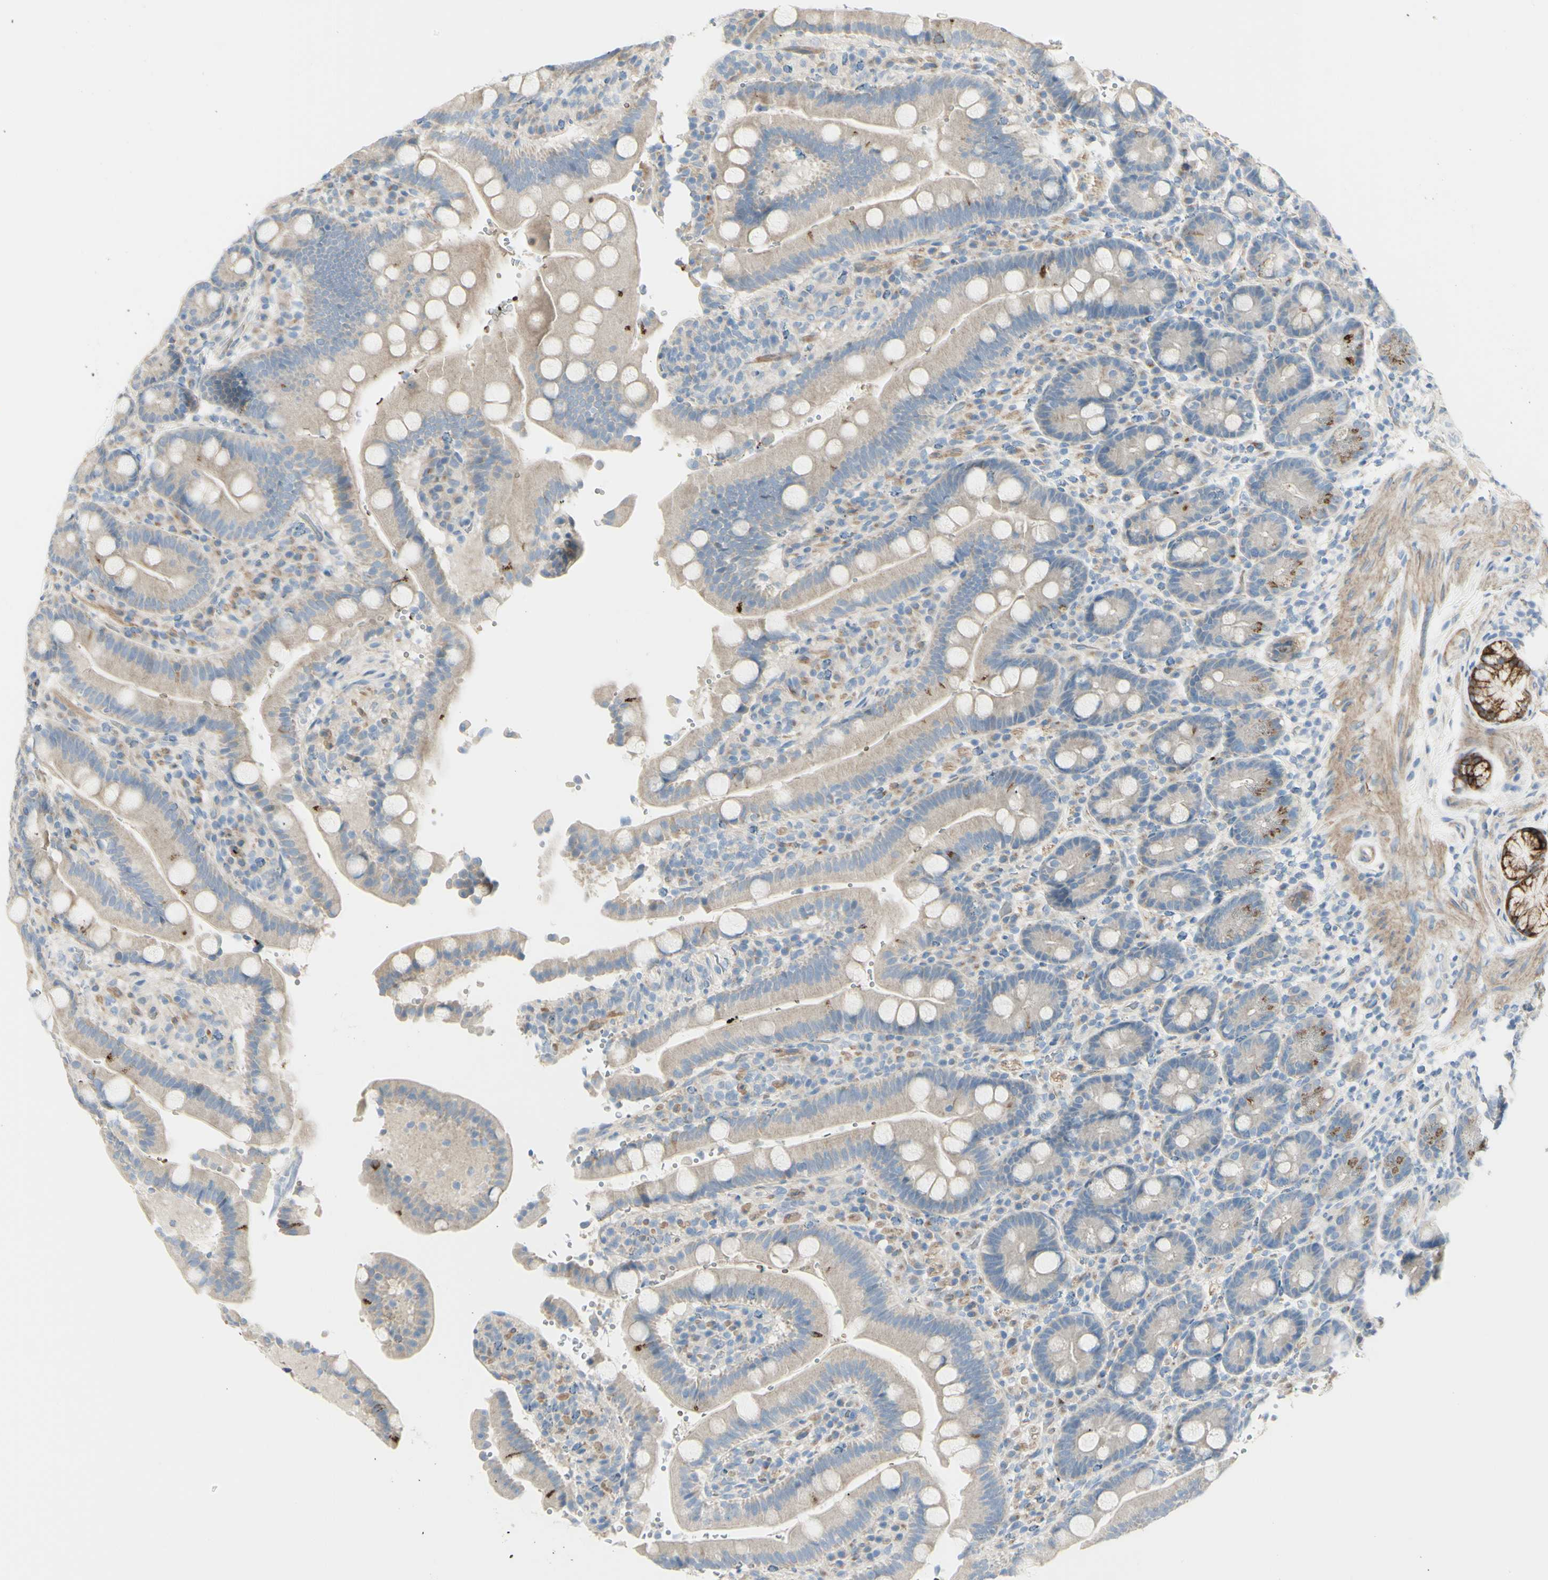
{"staining": {"intensity": "strong", "quantity": "<25%", "location": "cytoplasmic/membranous"}, "tissue": "duodenum", "cell_type": "Glandular cells", "image_type": "normal", "snomed": [{"axis": "morphology", "description": "Normal tissue, NOS"}, {"axis": "topography", "description": "Small intestine, NOS"}], "caption": "Protein staining of unremarkable duodenum displays strong cytoplasmic/membranous staining in about <25% of glandular cells.", "gene": "NCBP2L", "patient": {"sex": "female", "age": 71}}